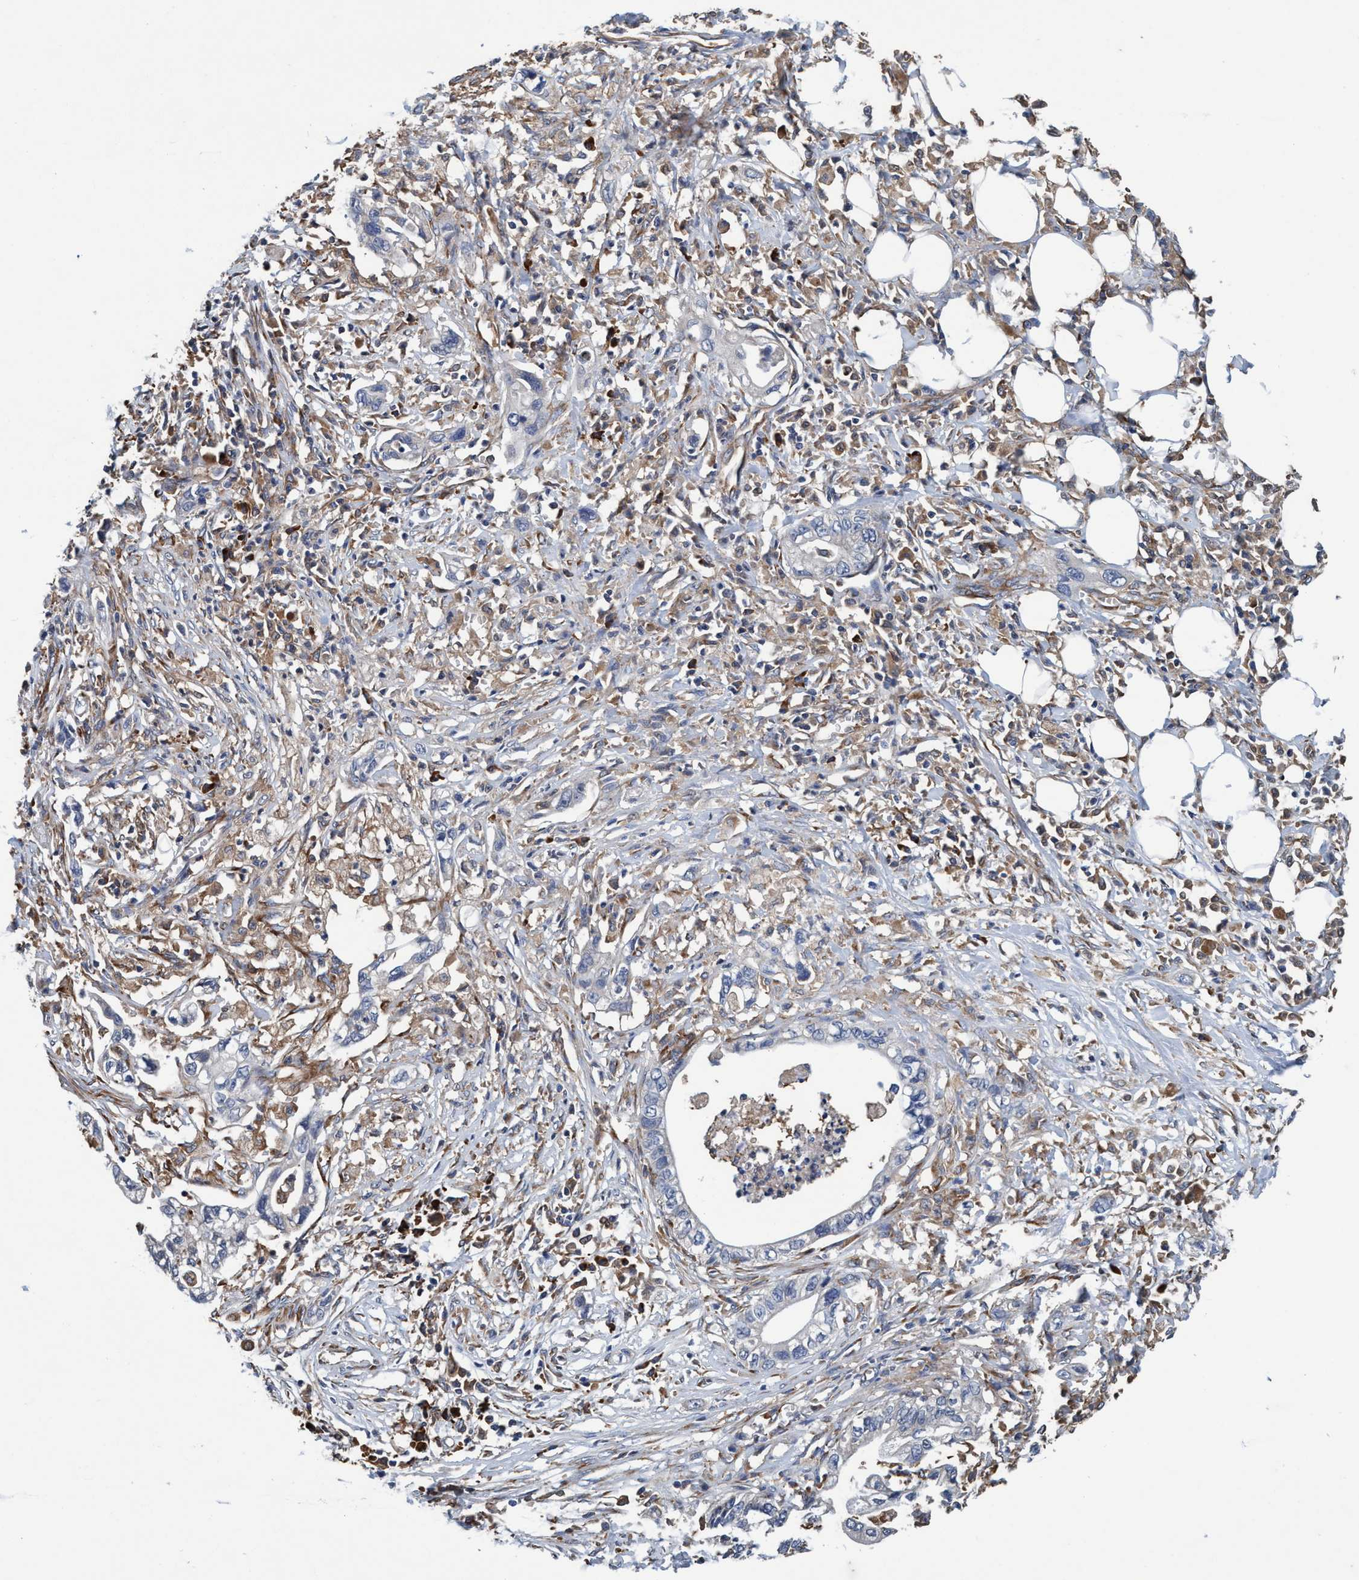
{"staining": {"intensity": "negative", "quantity": "none", "location": "none"}, "tissue": "pancreatic cancer", "cell_type": "Tumor cells", "image_type": "cancer", "snomed": [{"axis": "morphology", "description": "Adenocarcinoma, NOS"}, {"axis": "topography", "description": "Pancreas"}], "caption": "Tumor cells show no significant expression in pancreatic cancer (adenocarcinoma).", "gene": "ENDOG", "patient": {"sex": "male", "age": 56}}